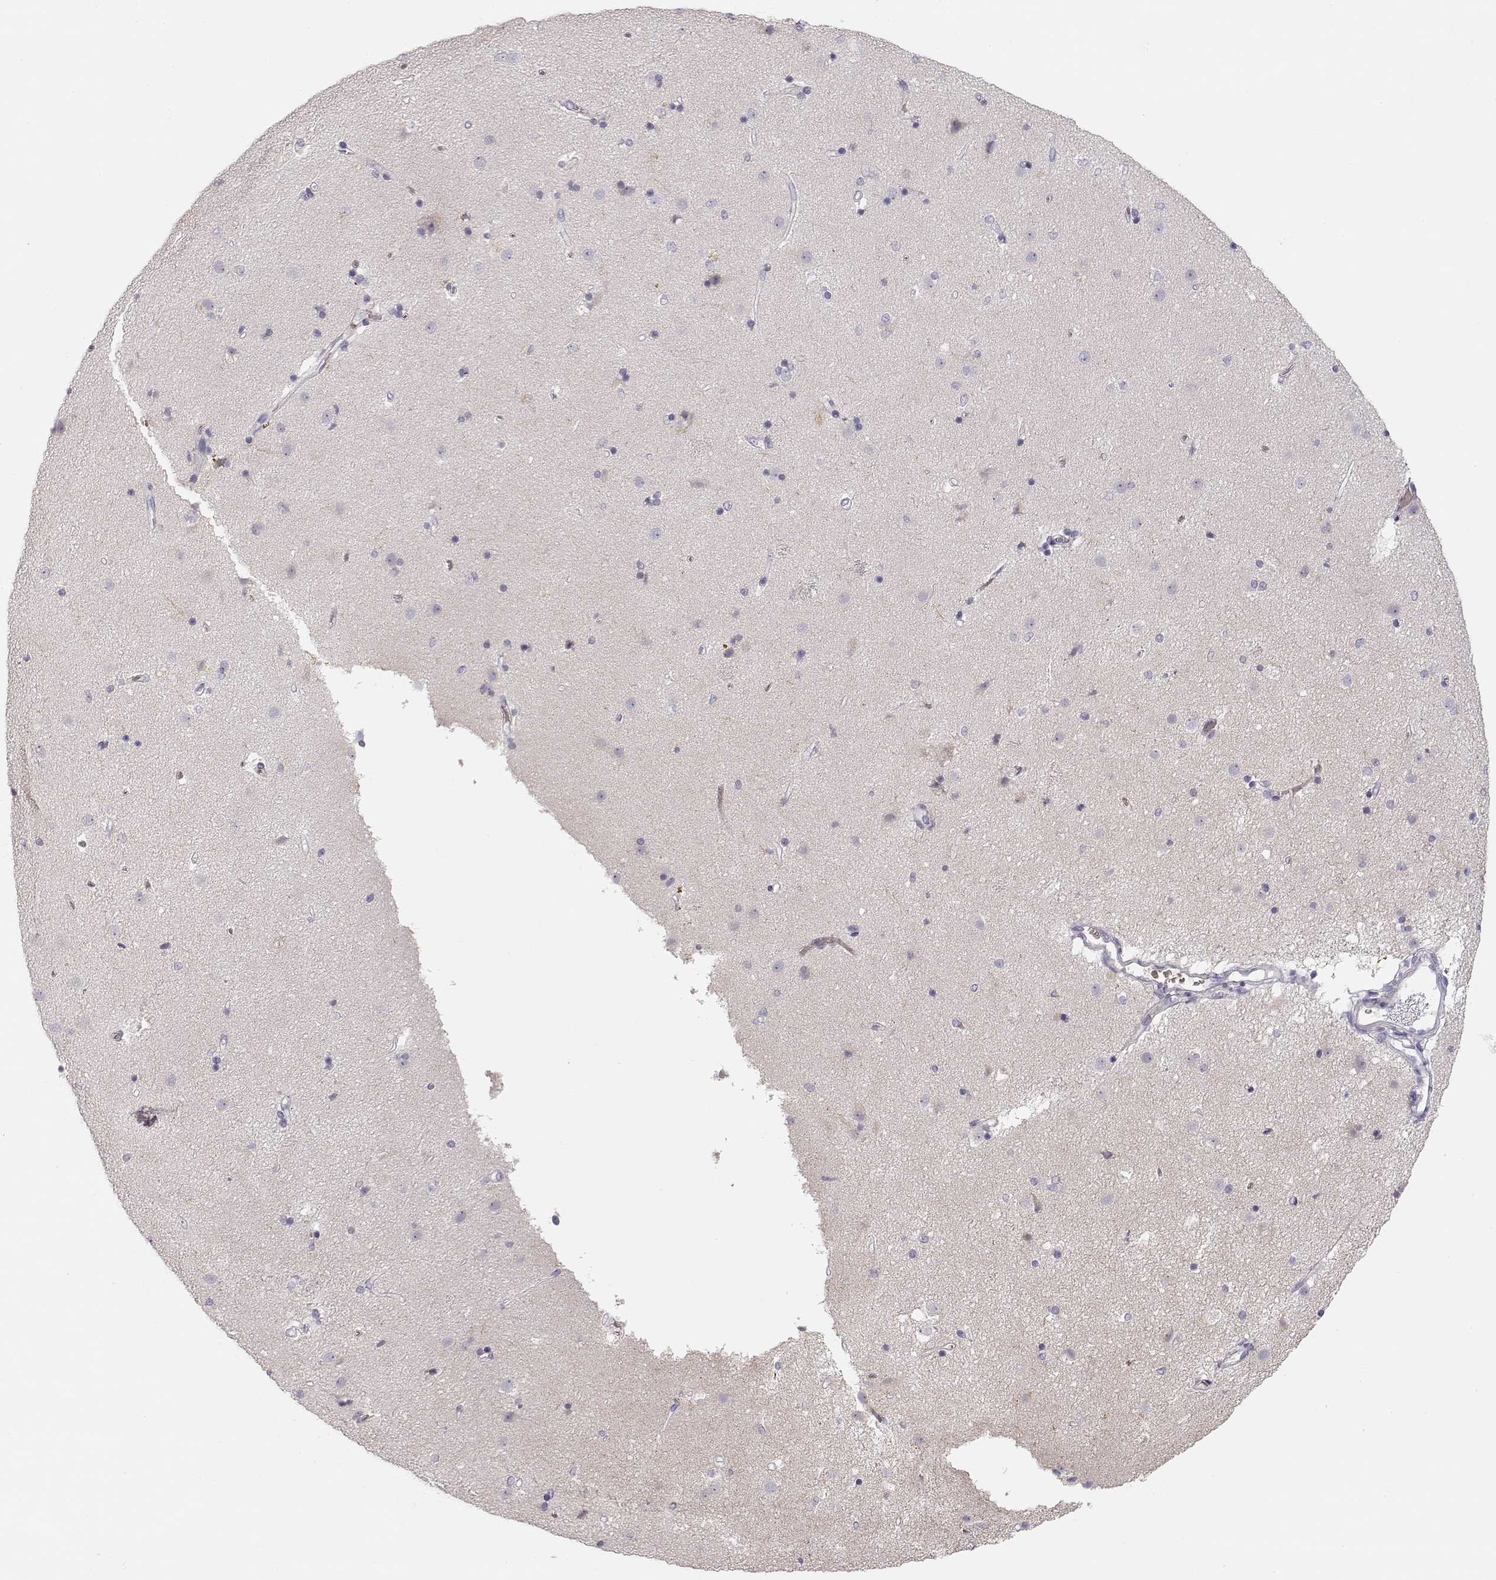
{"staining": {"intensity": "negative", "quantity": "none", "location": "none"}, "tissue": "caudate", "cell_type": "Glial cells", "image_type": "normal", "snomed": [{"axis": "morphology", "description": "Normal tissue, NOS"}, {"axis": "topography", "description": "Lateral ventricle wall"}], "caption": "Immunohistochemistry histopathology image of unremarkable caudate: human caudate stained with DAB (3,3'-diaminobenzidine) demonstrates no significant protein expression in glial cells.", "gene": "TTC26", "patient": {"sex": "female", "age": 71}}